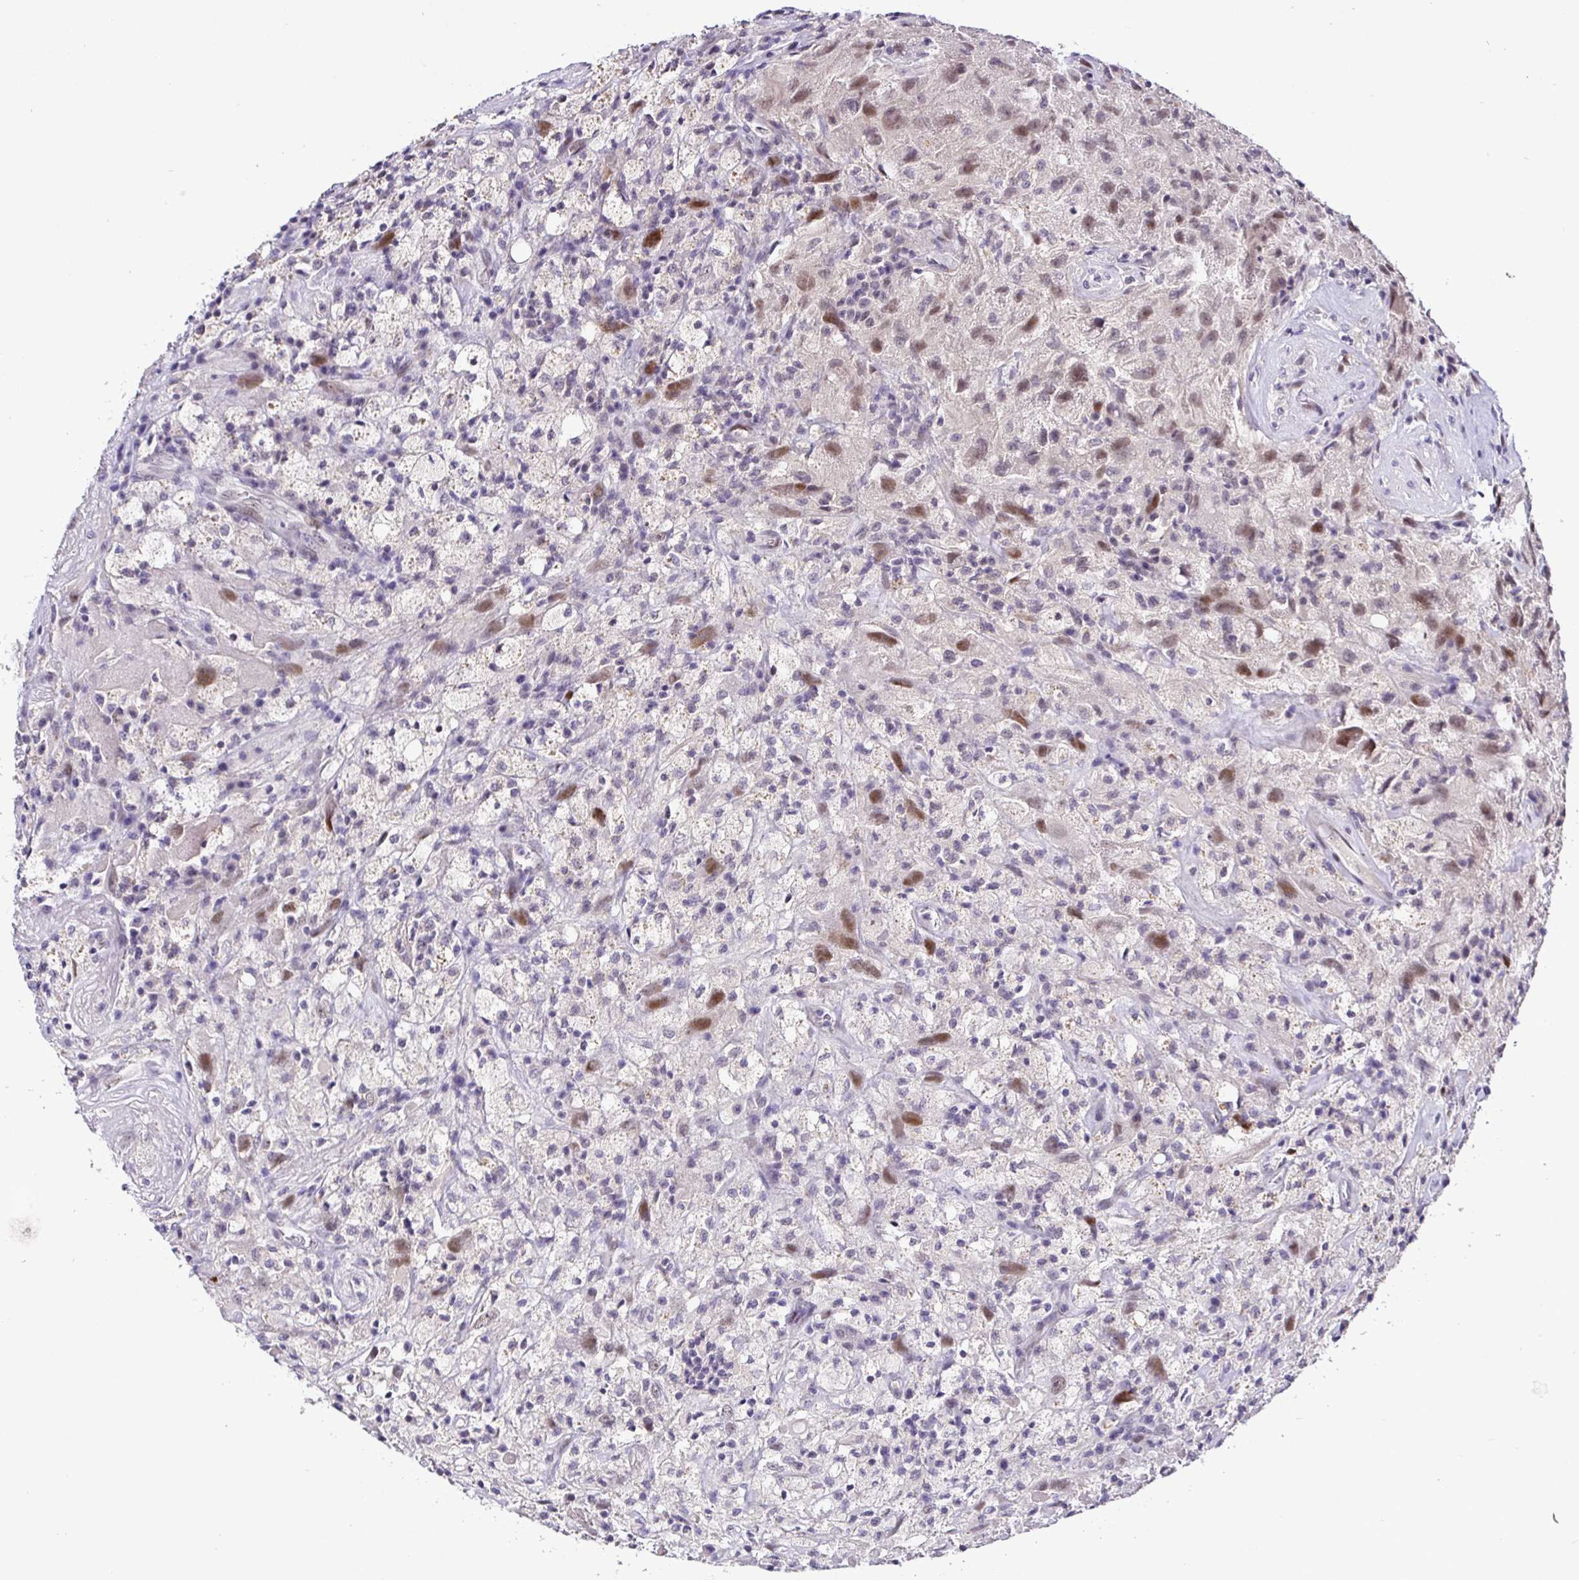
{"staining": {"intensity": "moderate", "quantity": "<25%", "location": "nuclear"}, "tissue": "glioma", "cell_type": "Tumor cells", "image_type": "cancer", "snomed": [{"axis": "morphology", "description": "Glioma, malignant, High grade"}, {"axis": "topography", "description": "Brain"}], "caption": "A high-resolution histopathology image shows IHC staining of glioma, which reveals moderate nuclear expression in approximately <25% of tumor cells.", "gene": "NUP188", "patient": {"sex": "male", "age": 68}}